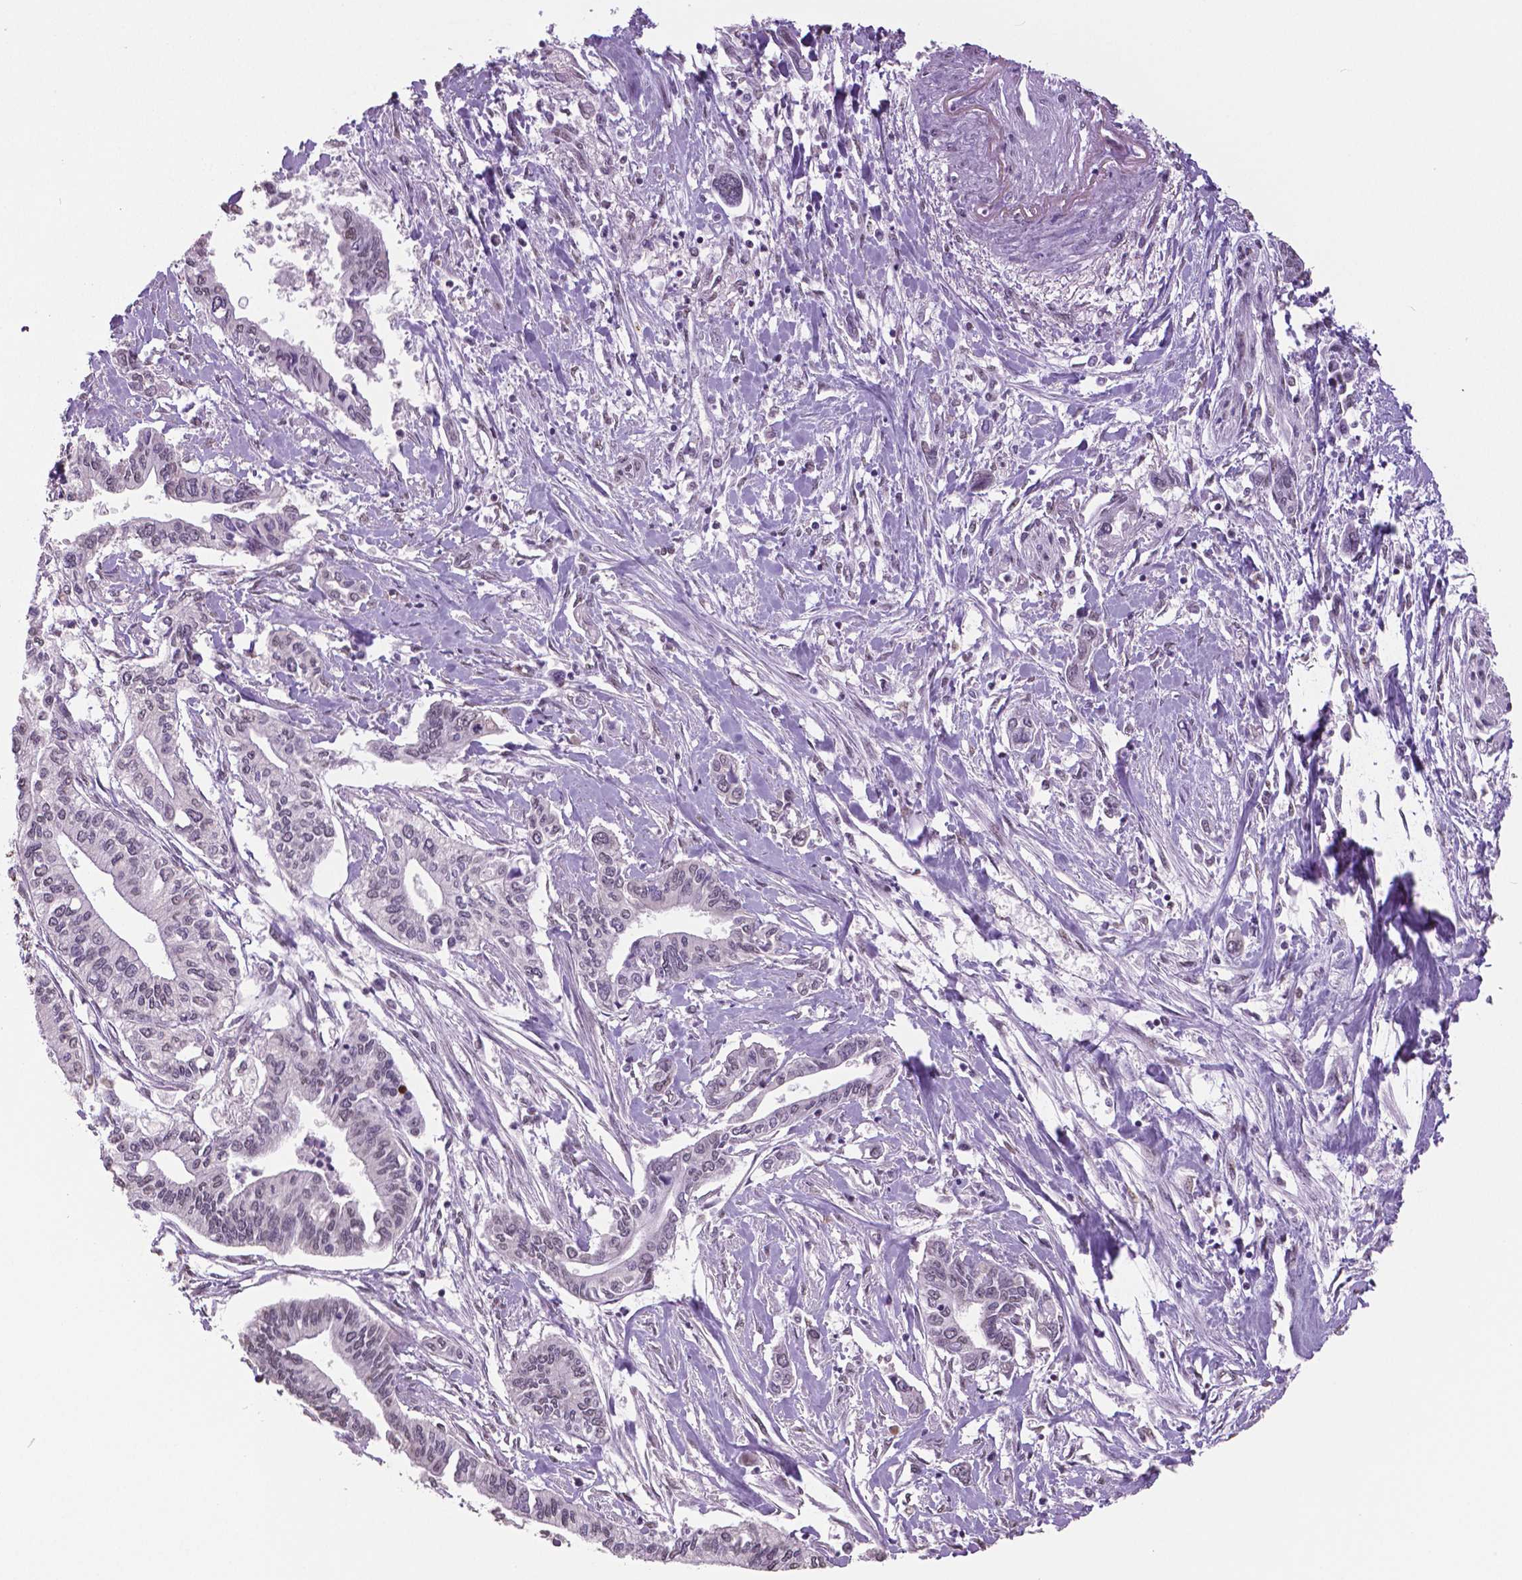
{"staining": {"intensity": "negative", "quantity": "none", "location": "none"}, "tissue": "pancreatic cancer", "cell_type": "Tumor cells", "image_type": "cancer", "snomed": [{"axis": "morphology", "description": "Adenocarcinoma, NOS"}, {"axis": "topography", "description": "Pancreas"}], "caption": "Protein analysis of adenocarcinoma (pancreatic) shows no significant expression in tumor cells. (Brightfield microscopy of DAB (3,3'-diaminobenzidine) immunohistochemistry at high magnification).", "gene": "IGF2BP1", "patient": {"sex": "male", "age": 60}}